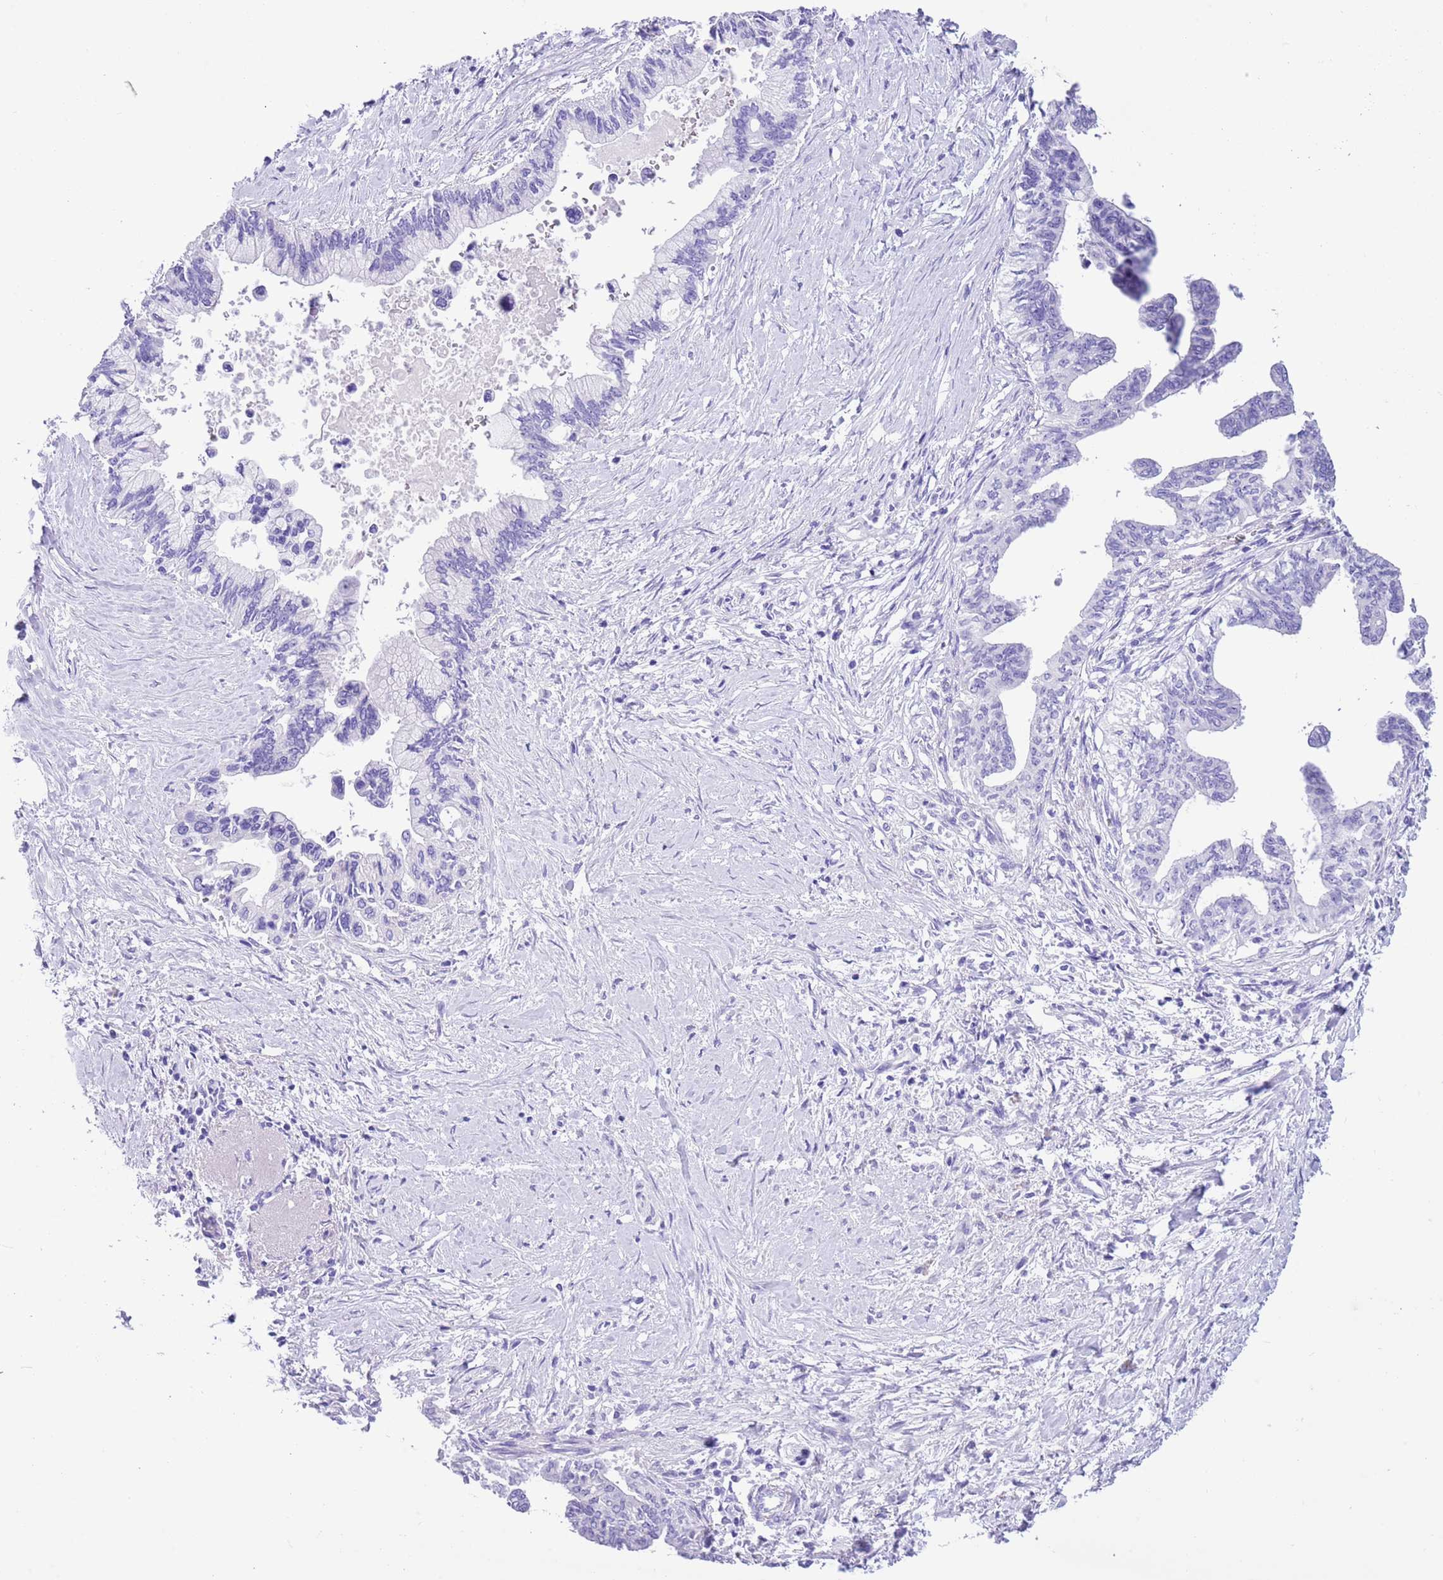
{"staining": {"intensity": "negative", "quantity": "none", "location": "none"}, "tissue": "pancreatic cancer", "cell_type": "Tumor cells", "image_type": "cancer", "snomed": [{"axis": "morphology", "description": "Adenocarcinoma, NOS"}, {"axis": "topography", "description": "Pancreas"}], "caption": "Tumor cells are negative for brown protein staining in pancreatic adenocarcinoma.", "gene": "TBC1D10B", "patient": {"sex": "female", "age": 83}}